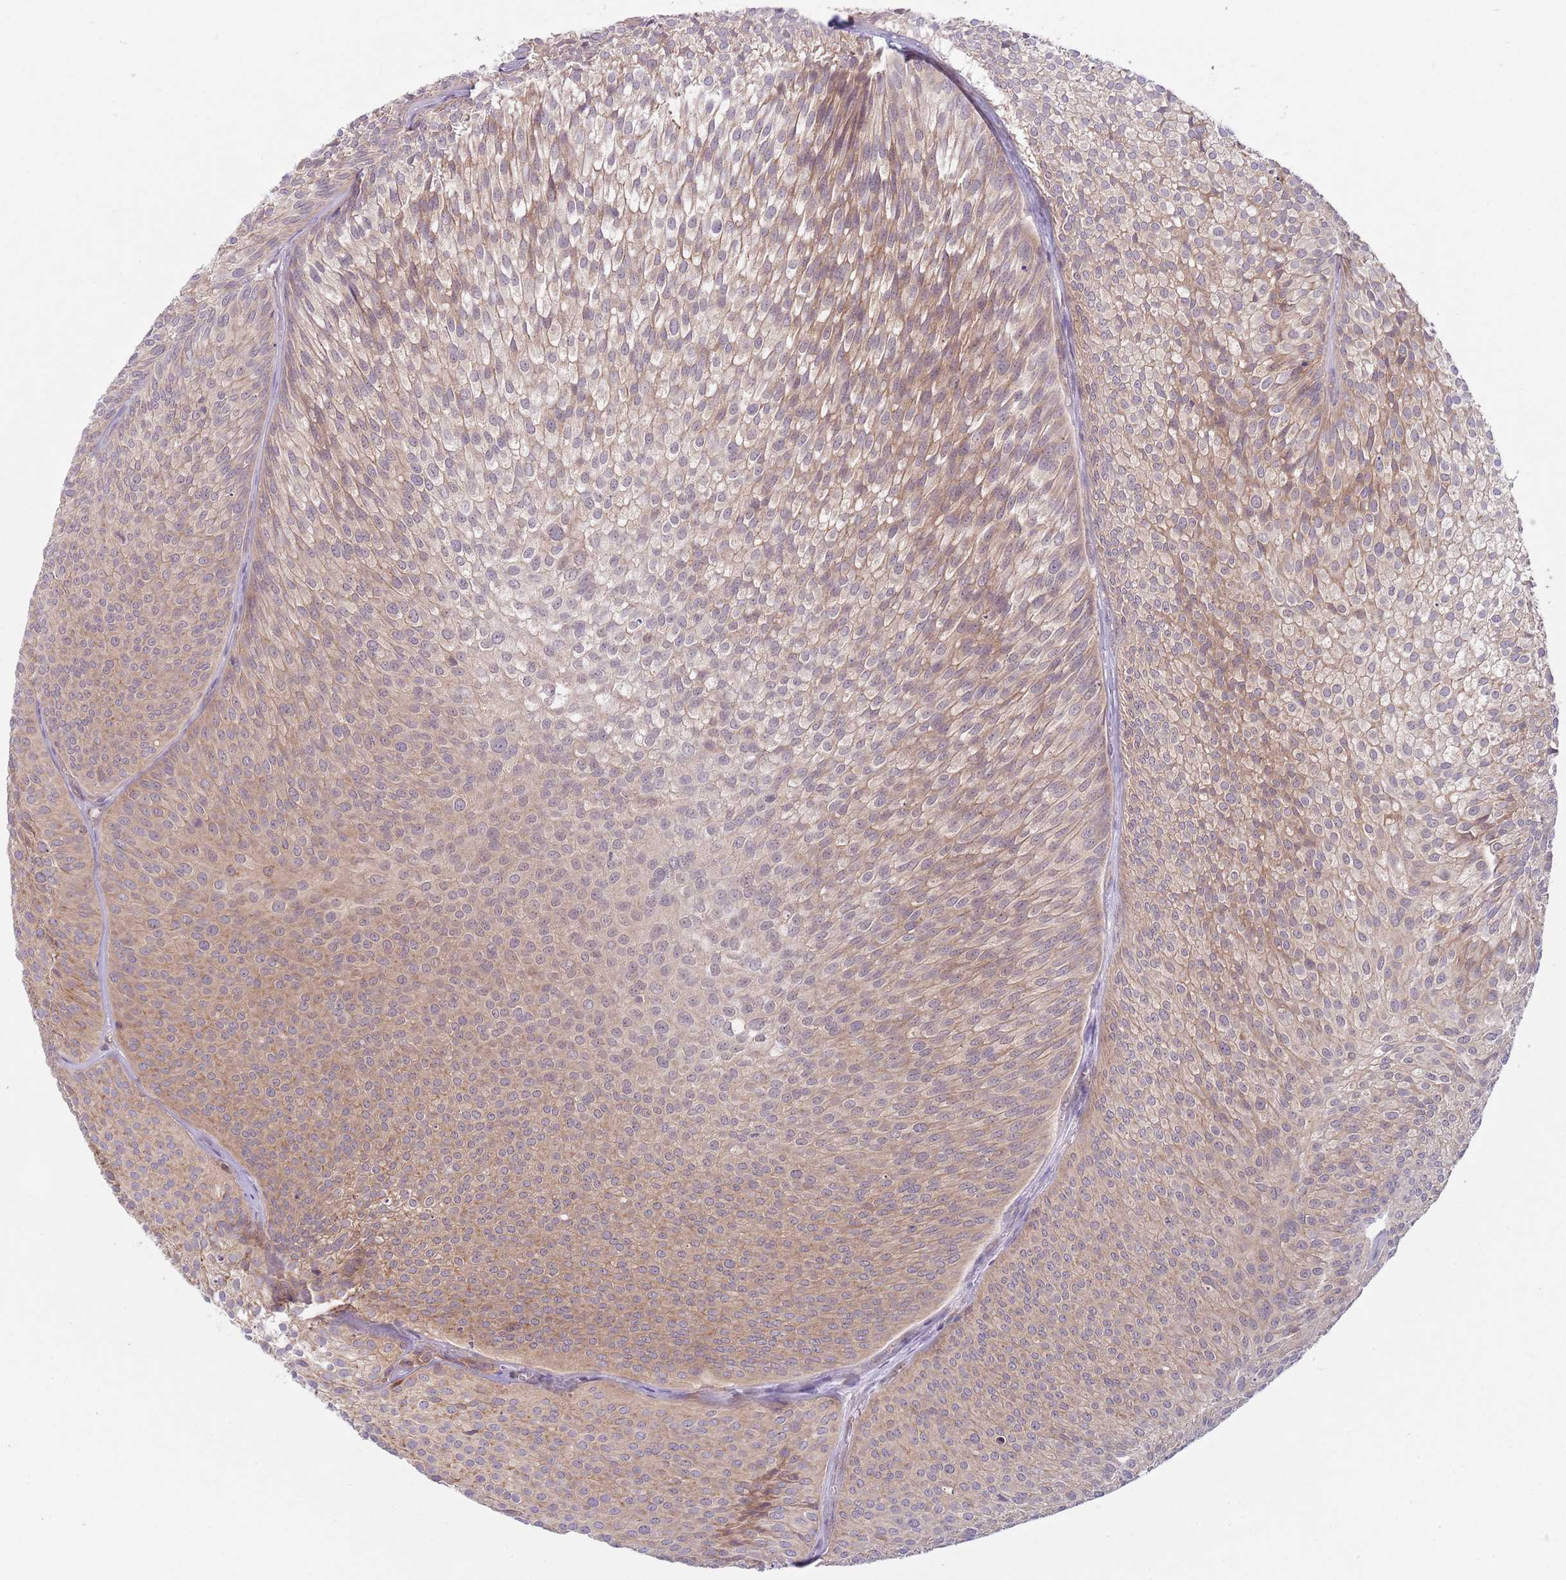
{"staining": {"intensity": "moderate", "quantity": ">75%", "location": "cytoplasmic/membranous"}, "tissue": "urothelial cancer", "cell_type": "Tumor cells", "image_type": "cancer", "snomed": [{"axis": "morphology", "description": "Urothelial carcinoma, Low grade"}, {"axis": "topography", "description": "Urinary bladder"}], "caption": "Immunohistochemistry (DAB (3,3'-diaminobenzidine)) staining of urothelial cancer reveals moderate cytoplasmic/membranous protein positivity in approximately >75% of tumor cells. Immunohistochemistry (ihc) stains the protein in brown and the nuclei are stained blue.", "gene": "COPE", "patient": {"sex": "male", "age": 91}}